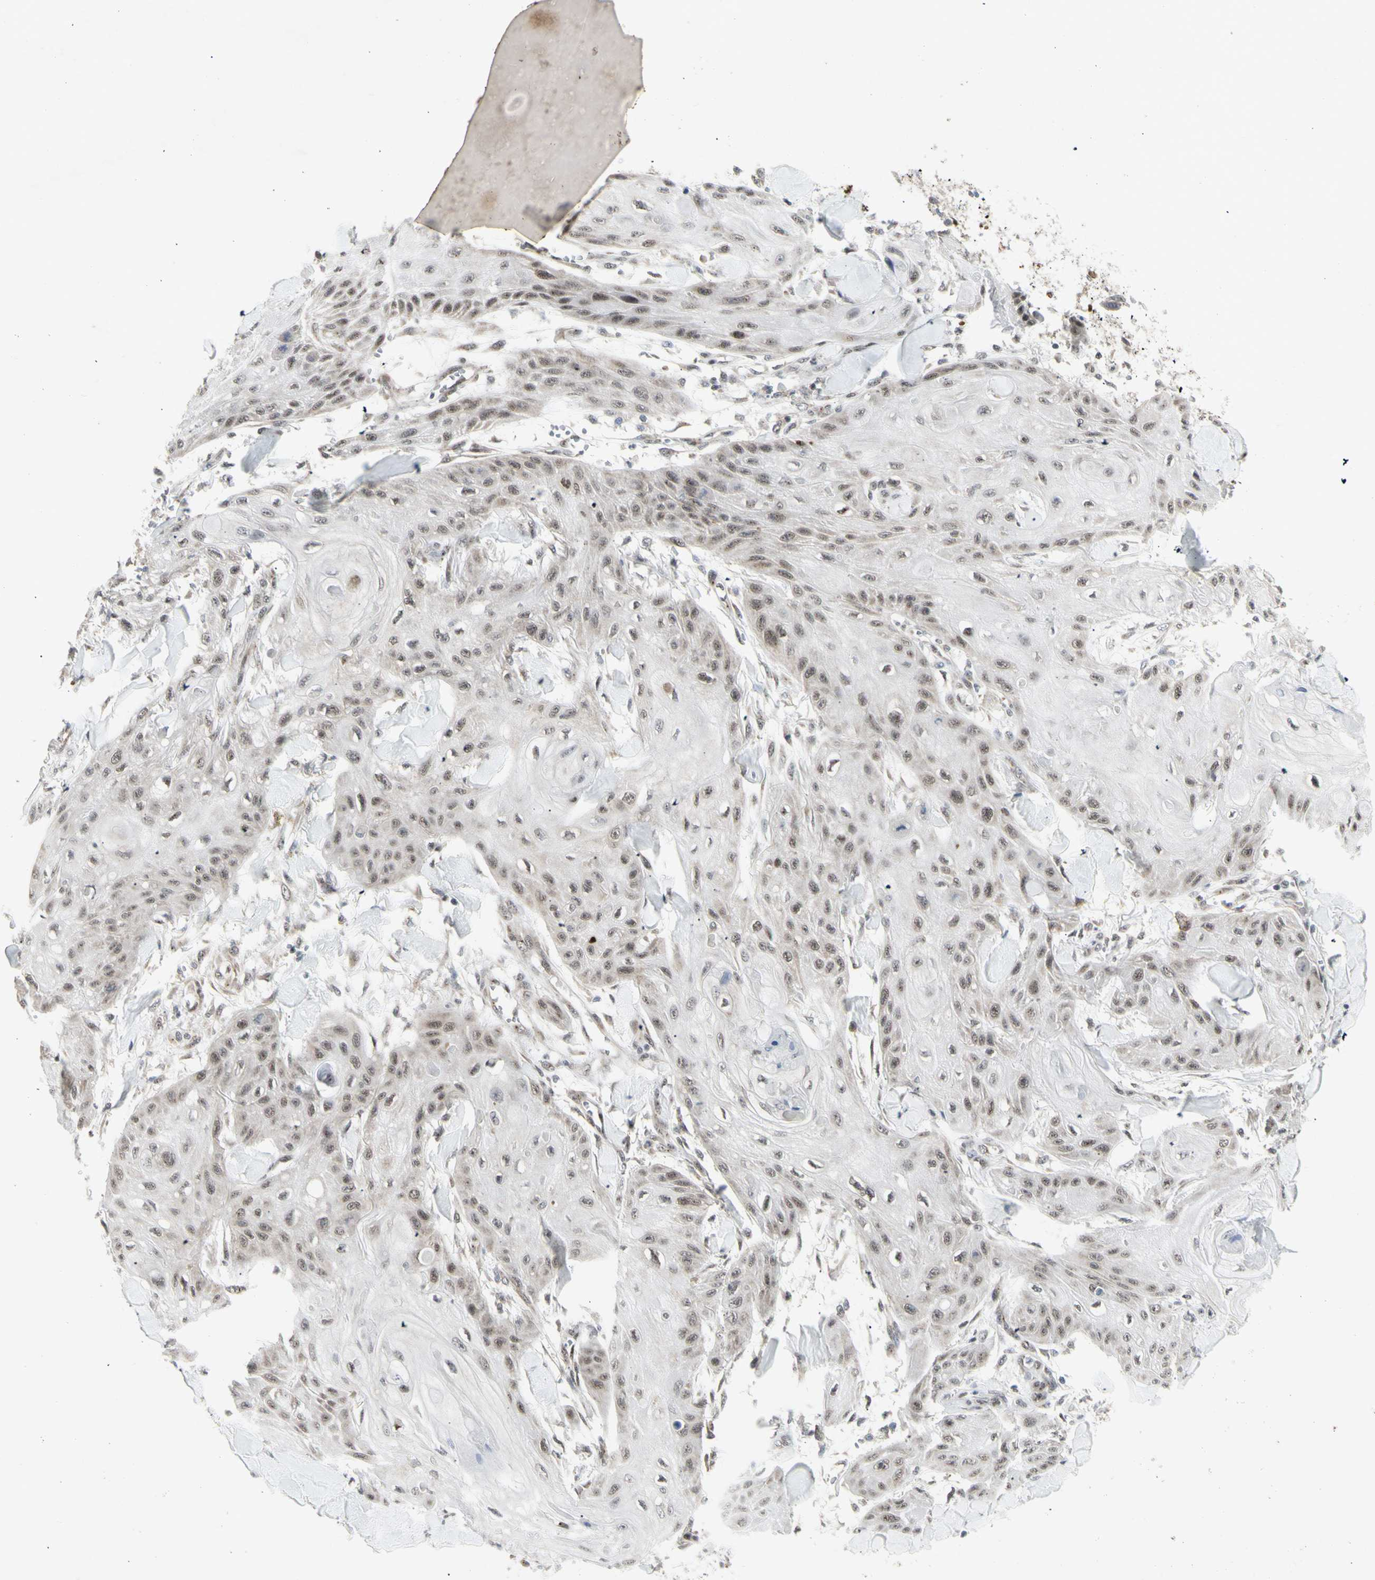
{"staining": {"intensity": "moderate", "quantity": ">75%", "location": "nuclear"}, "tissue": "skin cancer", "cell_type": "Tumor cells", "image_type": "cancer", "snomed": [{"axis": "morphology", "description": "Squamous cell carcinoma, NOS"}, {"axis": "topography", "description": "Skin"}], "caption": "Skin cancer (squamous cell carcinoma) was stained to show a protein in brown. There is medium levels of moderate nuclear expression in about >75% of tumor cells.", "gene": "DHRS7B", "patient": {"sex": "male", "age": 74}}